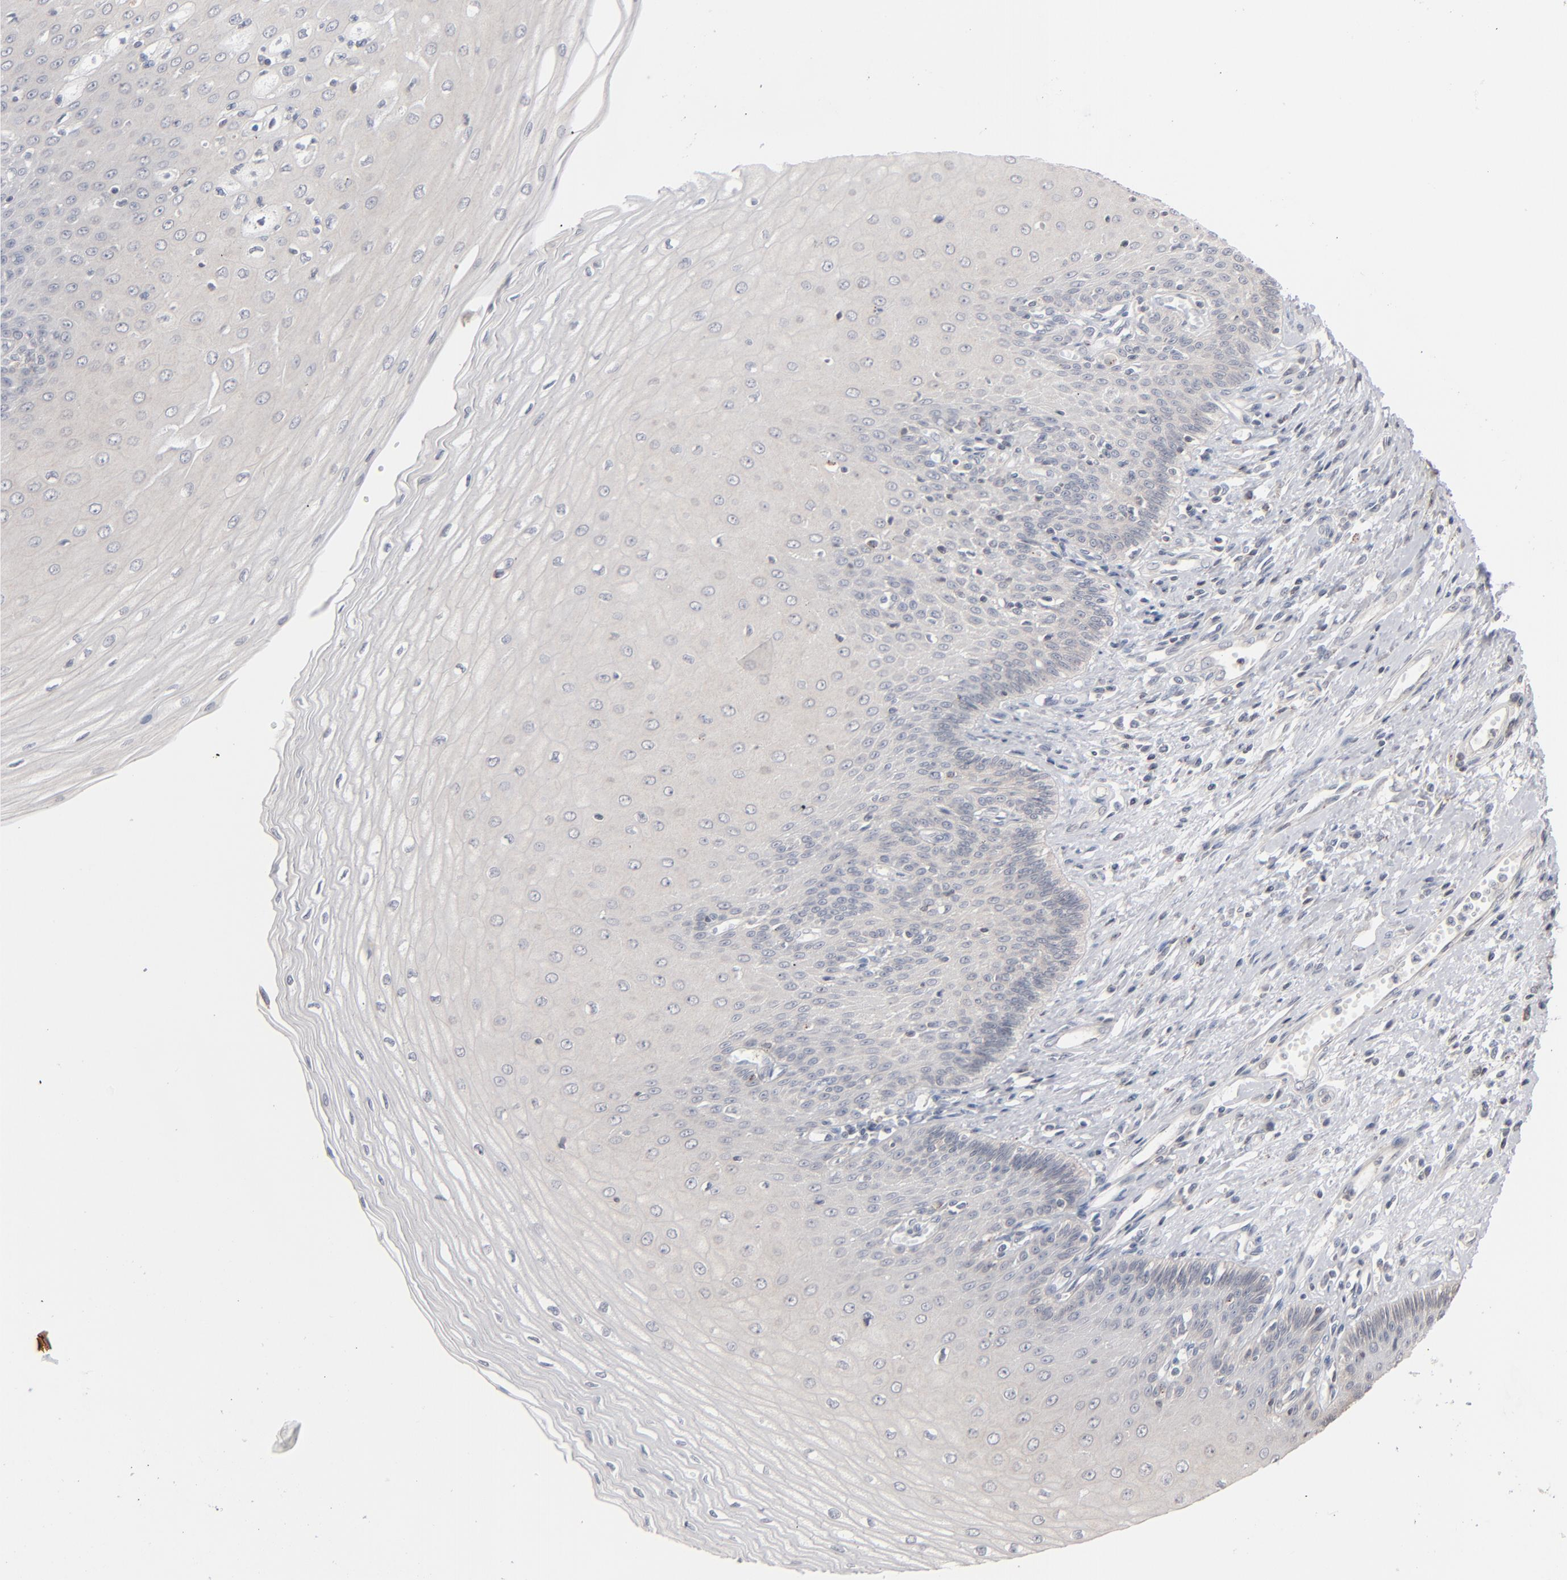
{"staining": {"intensity": "negative", "quantity": "none", "location": "none"}, "tissue": "esophagus", "cell_type": "Squamous epithelial cells", "image_type": "normal", "snomed": [{"axis": "morphology", "description": "Normal tissue, NOS"}, {"axis": "topography", "description": "Esophagus"}], "caption": "Immunohistochemical staining of unremarkable esophagus exhibits no significant expression in squamous epithelial cells.", "gene": "STAT4", "patient": {"sex": "male", "age": 70}}